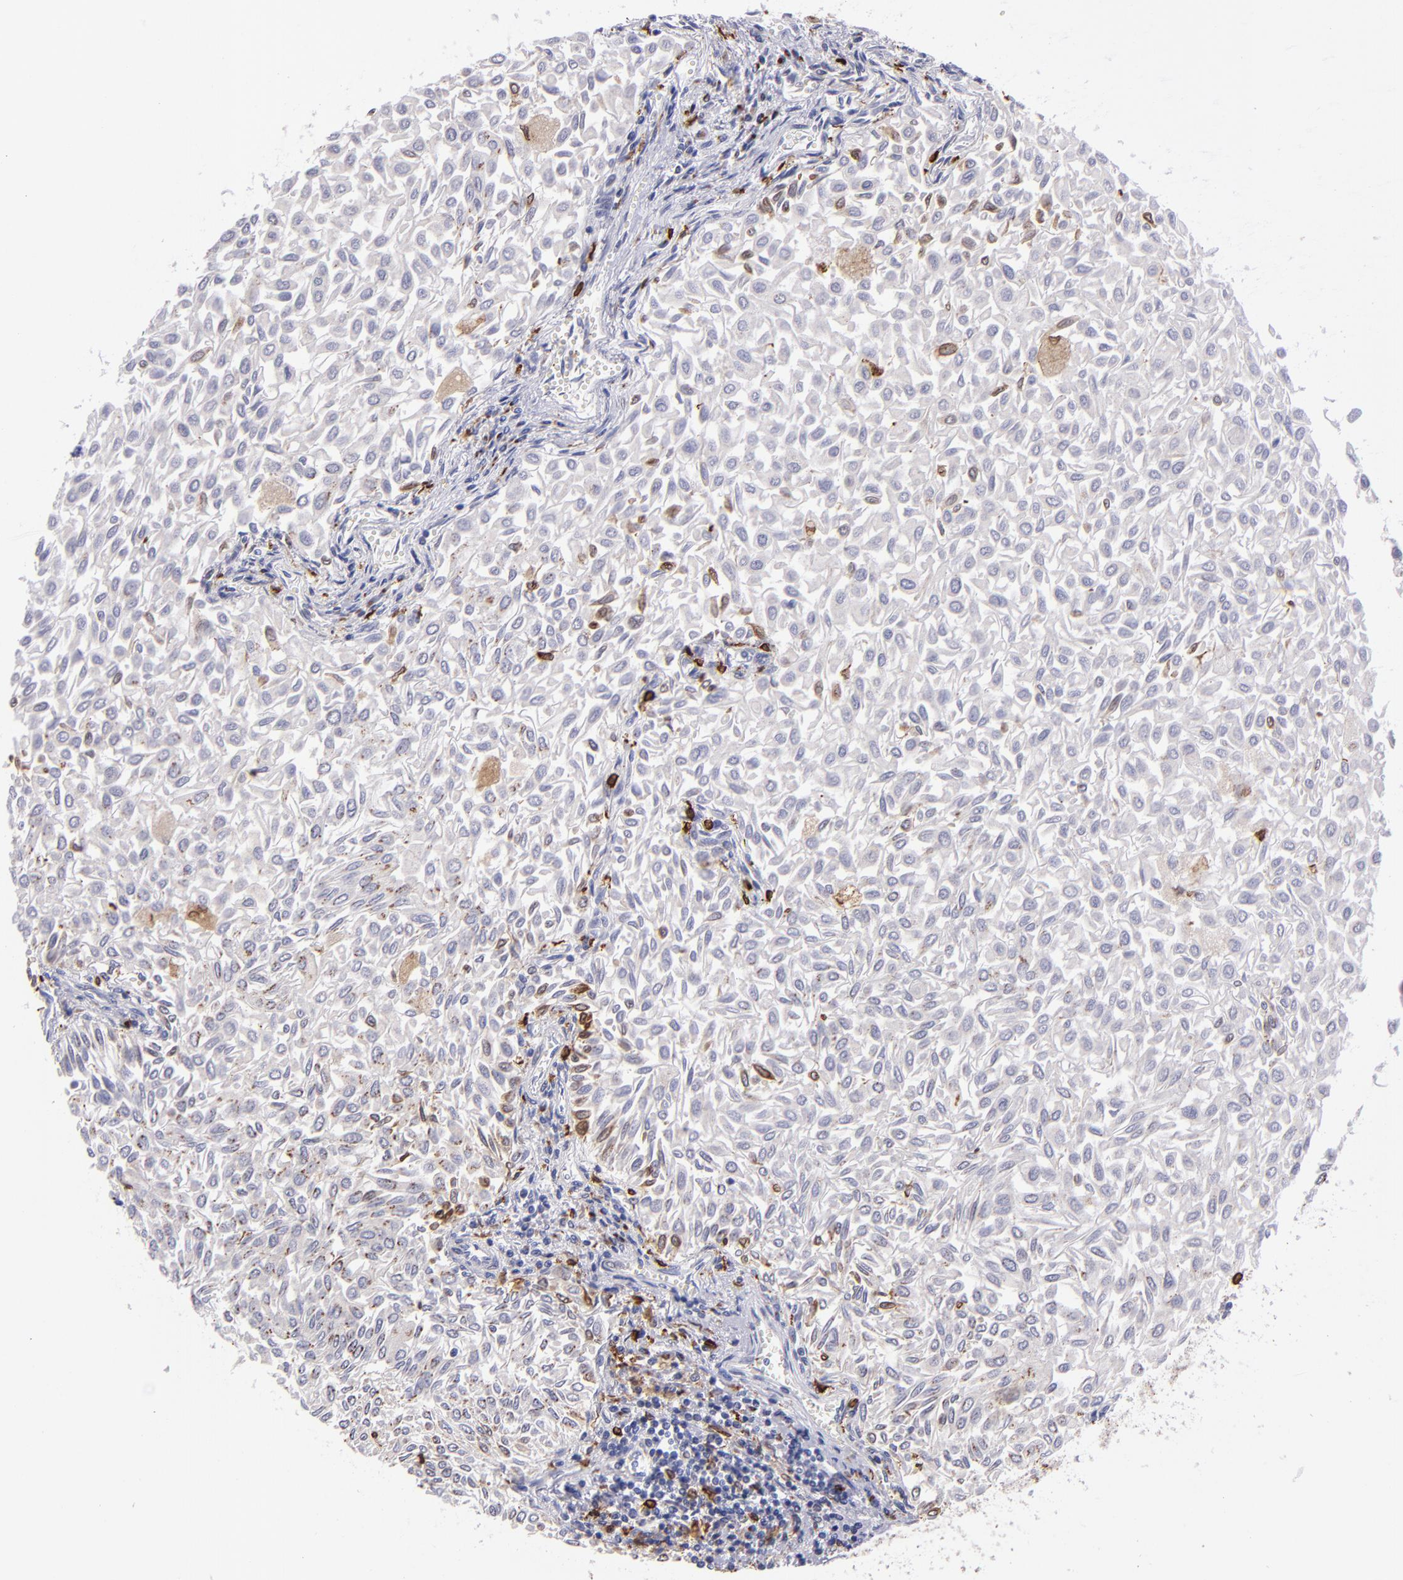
{"staining": {"intensity": "weak", "quantity": "<25%", "location": "cytoplasmic/membranous"}, "tissue": "urothelial cancer", "cell_type": "Tumor cells", "image_type": "cancer", "snomed": [{"axis": "morphology", "description": "Urothelial carcinoma, Low grade"}, {"axis": "topography", "description": "Urinary bladder"}], "caption": "Tumor cells show no significant staining in low-grade urothelial carcinoma.", "gene": "PTGS1", "patient": {"sex": "male", "age": 64}}